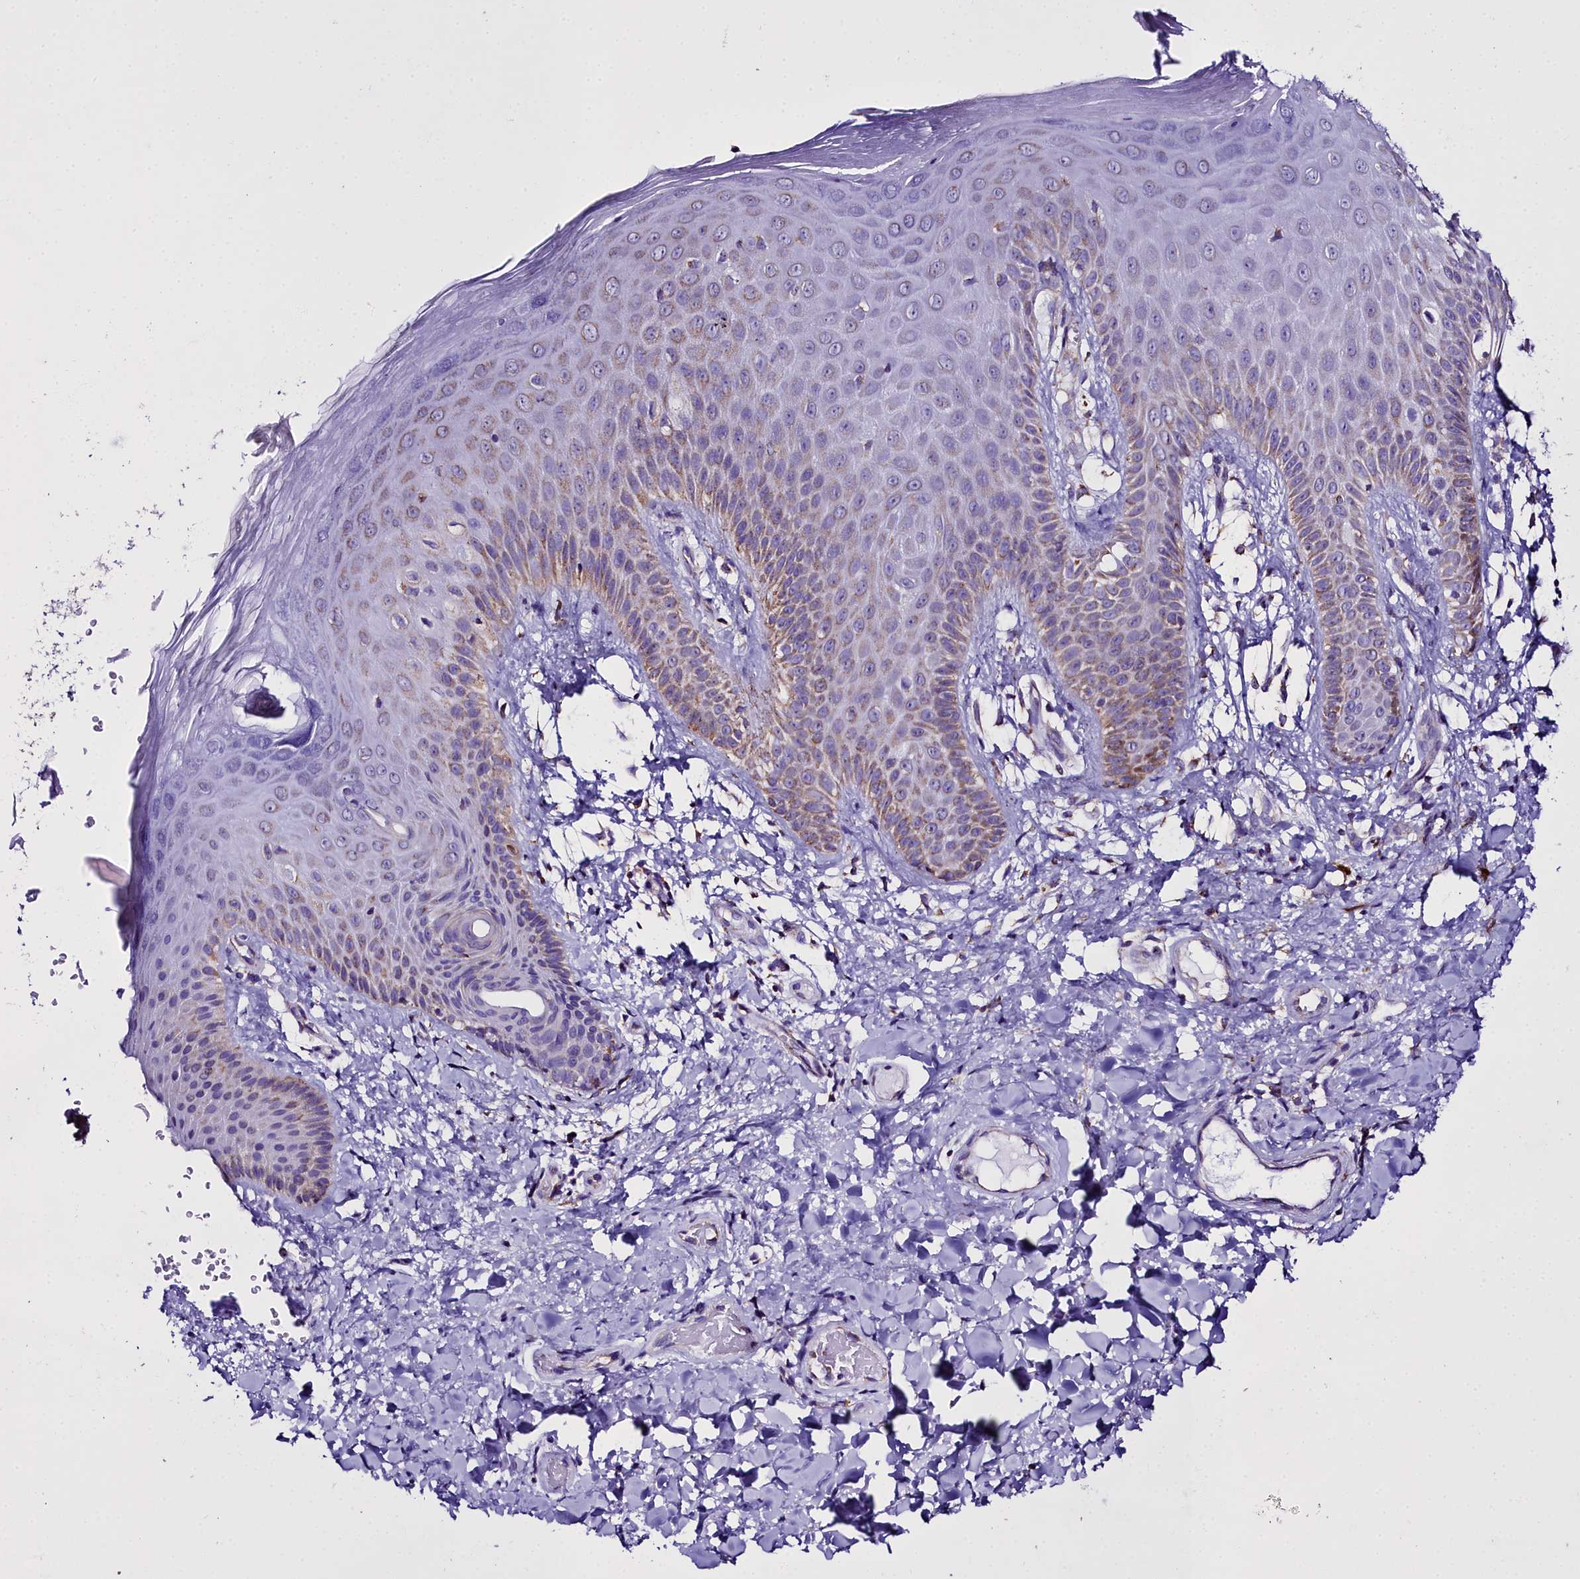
{"staining": {"intensity": "moderate", "quantity": ">75%", "location": "cytoplasmic/membranous"}, "tissue": "skin", "cell_type": "Epidermal cells", "image_type": "normal", "snomed": [{"axis": "morphology", "description": "Normal tissue, NOS"}, {"axis": "morphology", "description": "Neoplasm, malignant, NOS"}, {"axis": "topography", "description": "Anal"}], "caption": "High-power microscopy captured an immunohistochemistry (IHC) image of benign skin, revealing moderate cytoplasmic/membranous staining in about >75% of epidermal cells. Immunohistochemistry stains the protein of interest in brown and the nuclei are stained blue.", "gene": "WDFY3", "patient": {"sex": "male", "age": 47}}